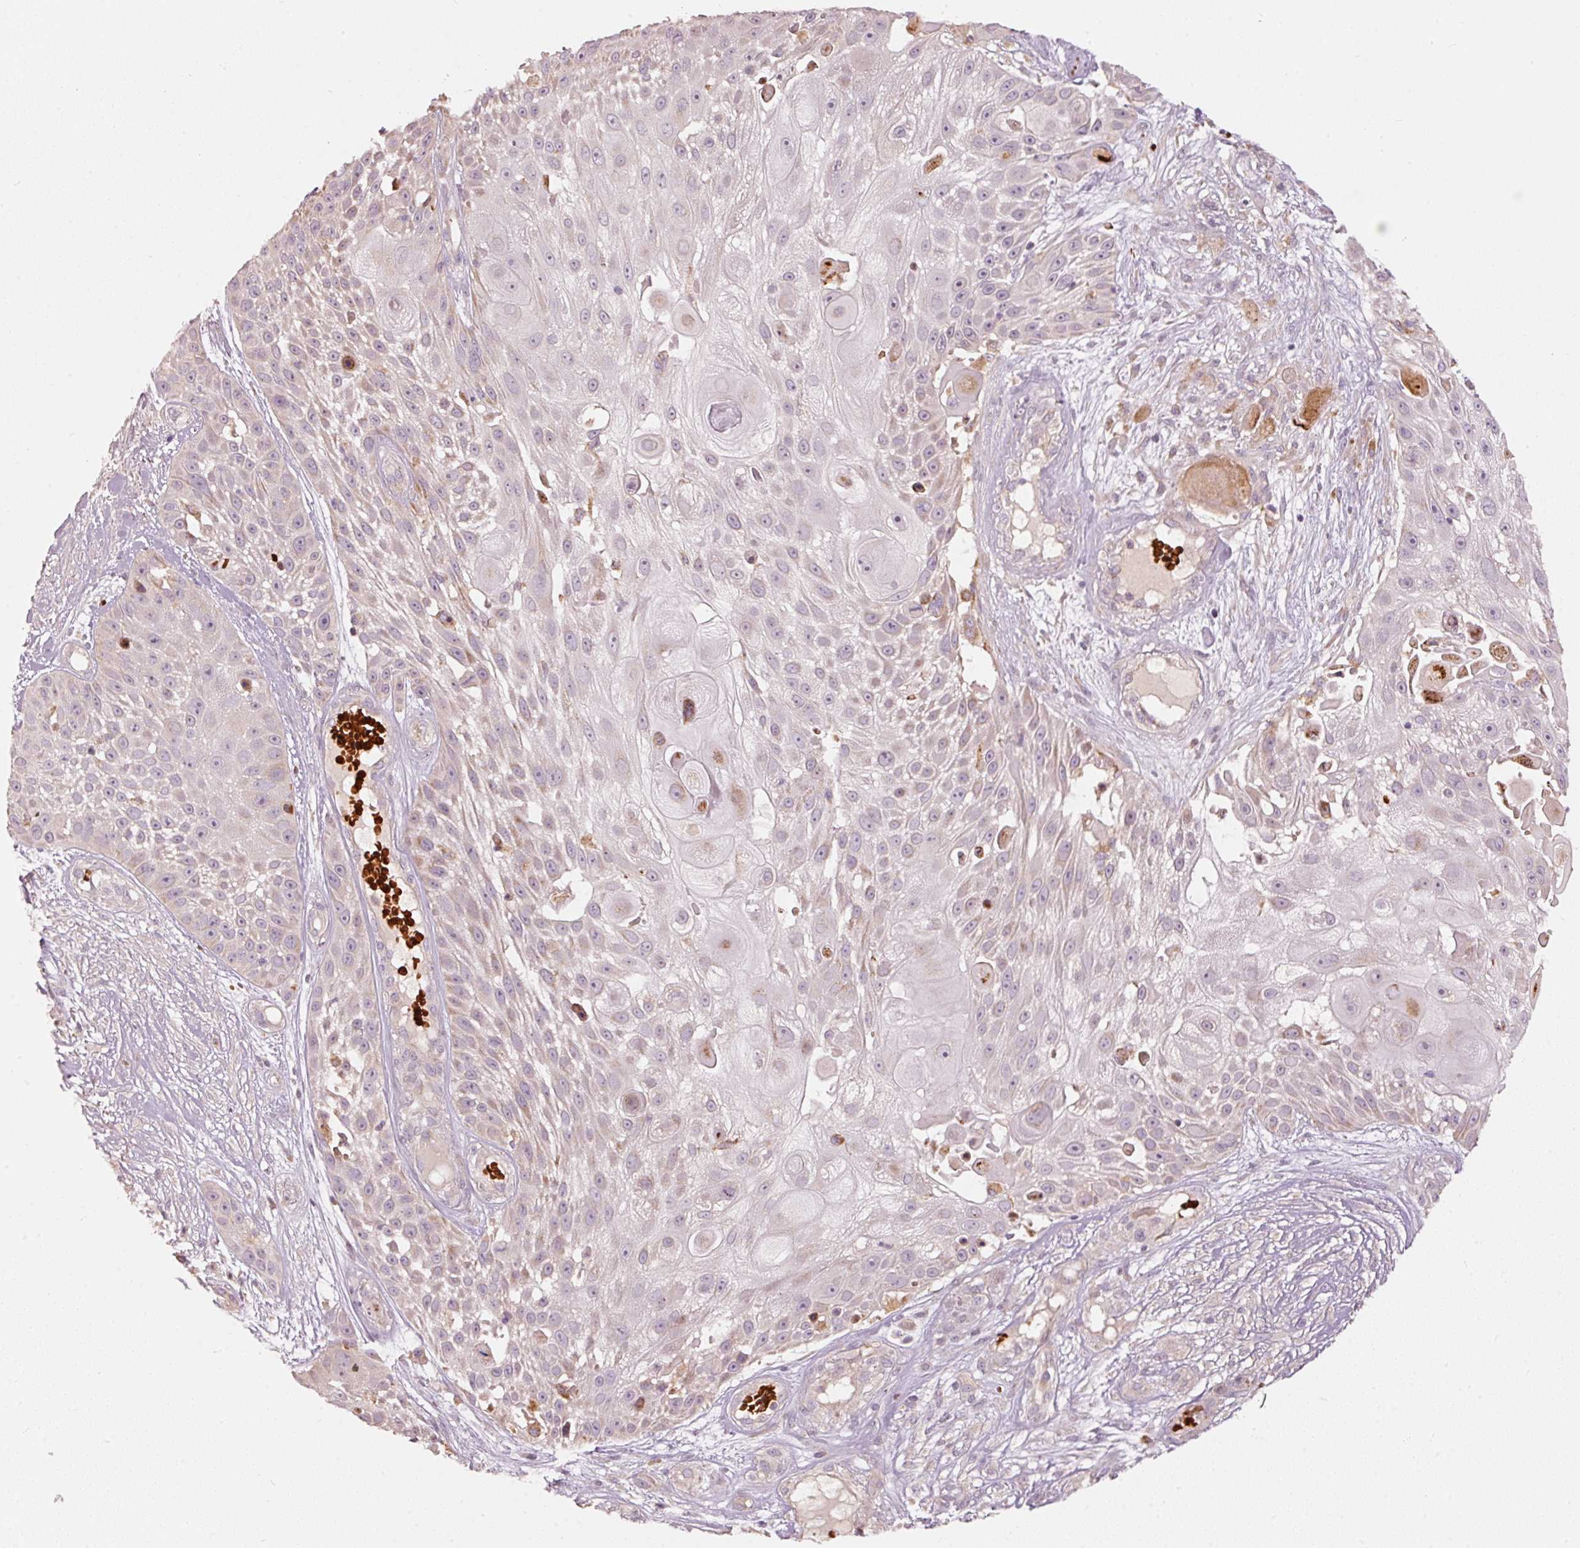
{"staining": {"intensity": "moderate", "quantity": "<25%", "location": "cytoplasmic/membranous"}, "tissue": "skin cancer", "cell_type": "Tumor cells", "image_type": "cancer", "snomed": [{"axis": "morphology", "description": "Squamous cell carcinoma, NOS"}, {"axis": "topography", "description": "Skin"}], "caption": "About <25% of tumor cells in human skin cancer display moderate cytoplasmic/membranous protein positivity as visualized by brown immunohistochemical staining.", "gene": "KLHL21", "patient": {"sex": "female", "age": 86}}